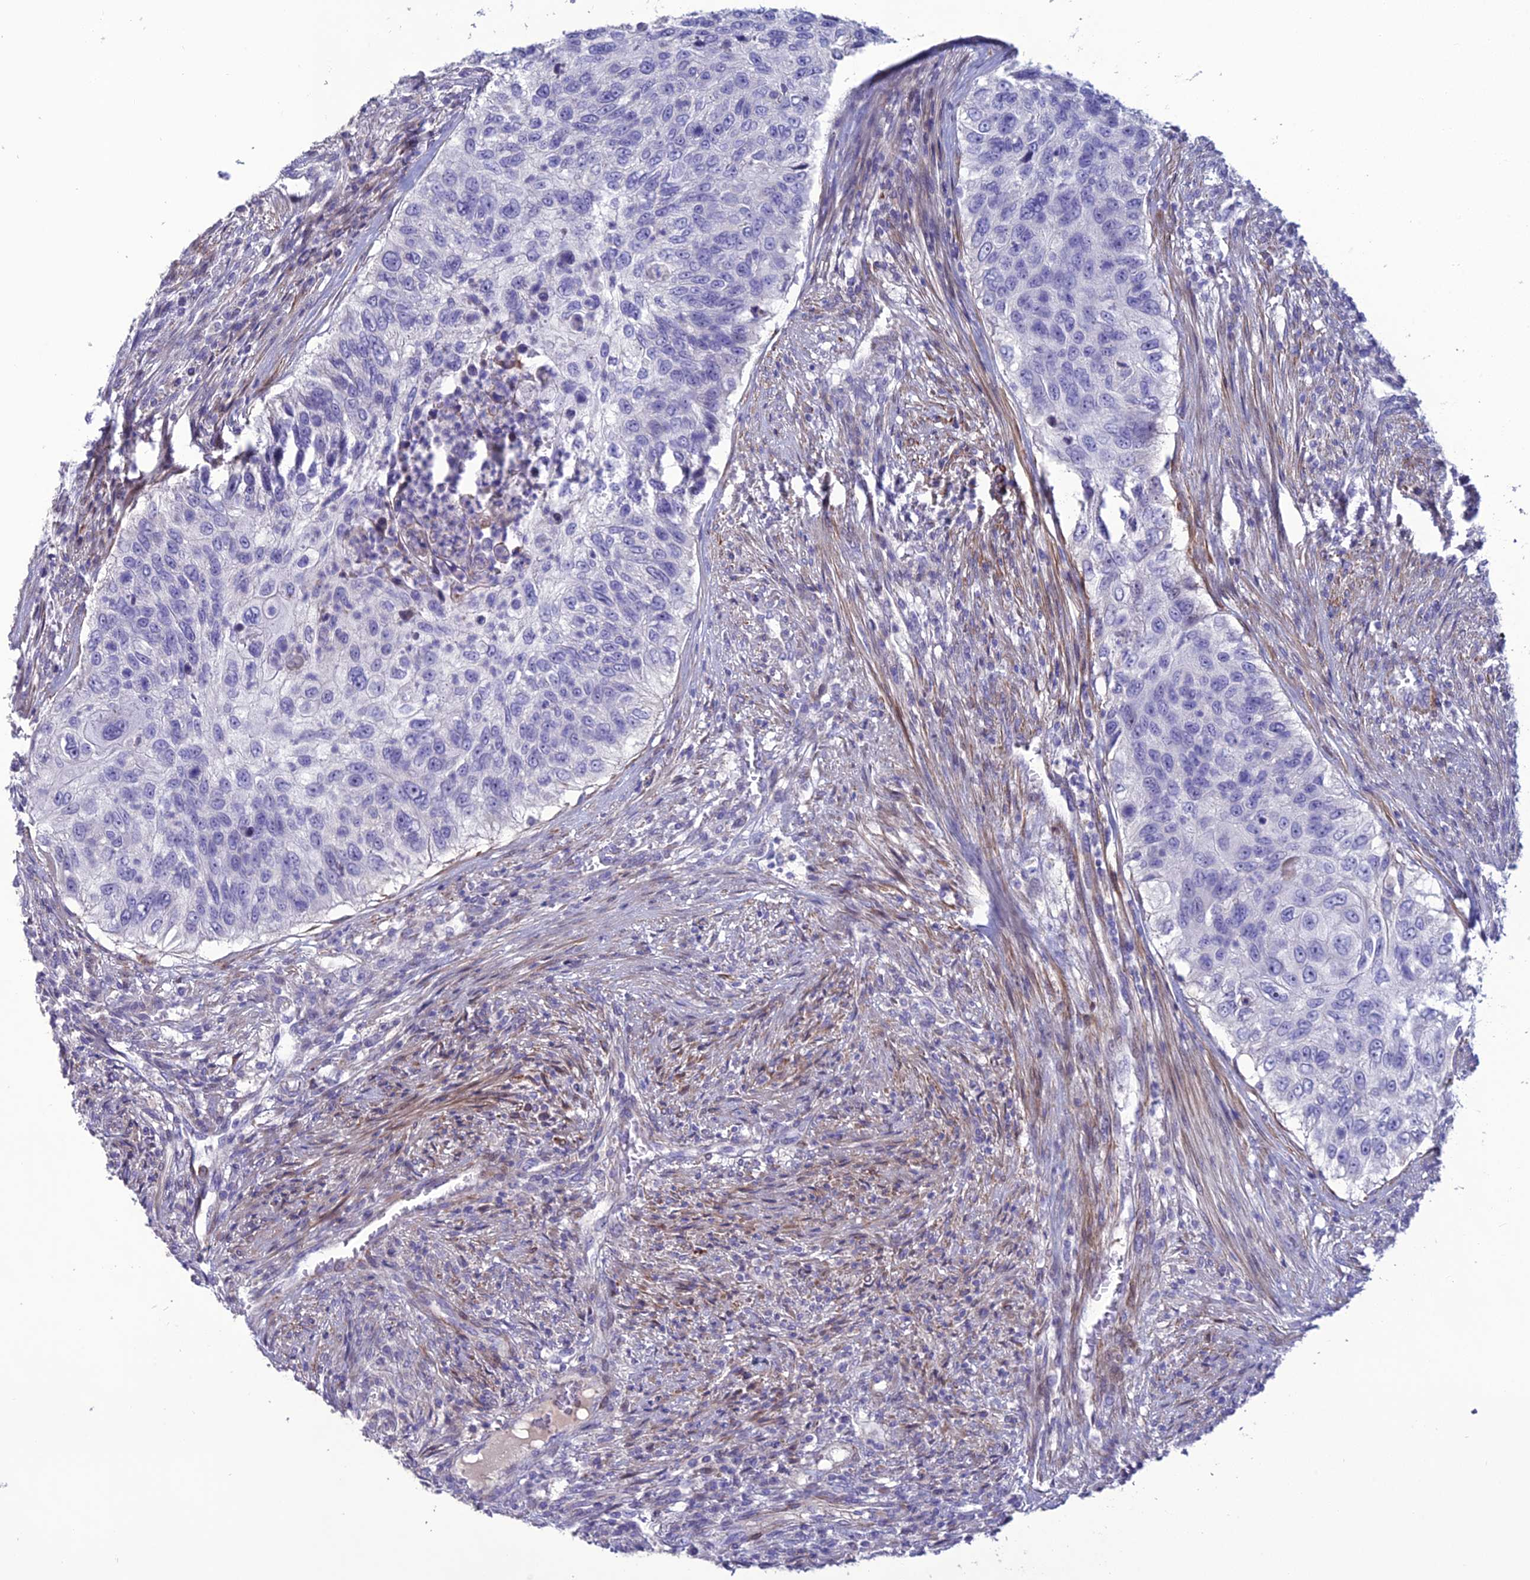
{"staining": {"intensity": "negative", "quantity": "none", "location": "none"}, "tissue": "urothelial cancer", "cell_type": "Tumor cells", "image_type": "cancer", "snomed": [{"axis": "morphology", "description": "Urothelial carcinoma, High grade"}, {"axis": "topography", "description": "Urinary bladder"}], "caption": "A histopathology image of urothelial carcinoma (high-grade) stained for a protein exhibits no brown staining in tumor cells.", "gene": "OR56B1", "patient": {"sex": "female", "age": 60}}